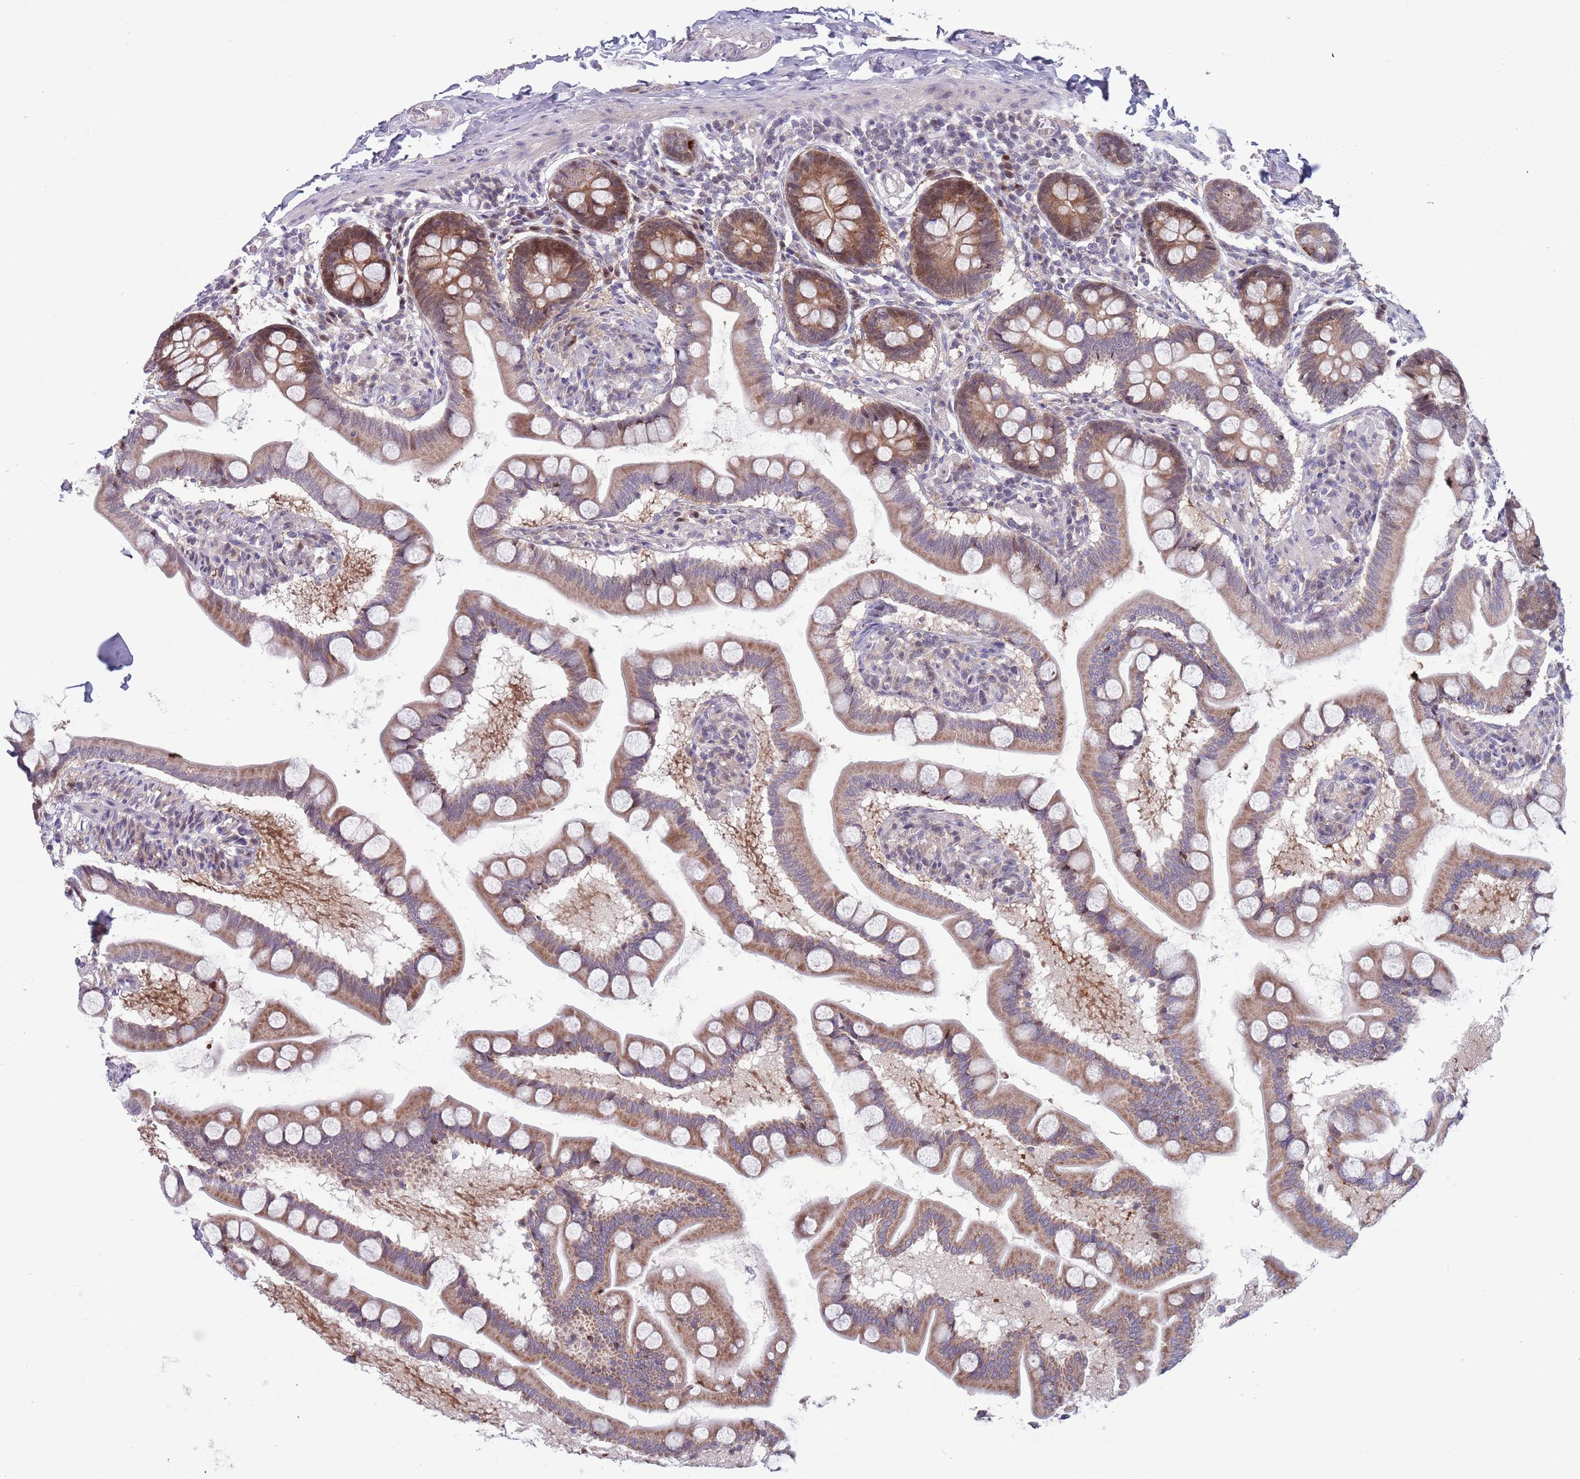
{"staining": {"intensity": "moderate", "quantity": ">75%", "location": "cytoplasmic/membranous"}, "tissue": "small intestine", "cell_type": "Glandular cells", "image_type": "normal", "snomed": [{"axis": "morphology", "description": "Normal tissue, NOS"}, {"axis": "topography", "description": "Small intestine"}], "caption": "DAB (3,3'-diaminobenzidine) immunohistochemical staining of normal human small intestine exhibits moderate cytoplasmic/membranous protein positivity in approximately >75% of glandular cells.", "gene": "CLNS1A", "patient": {"sex": "male", "age": 41}}